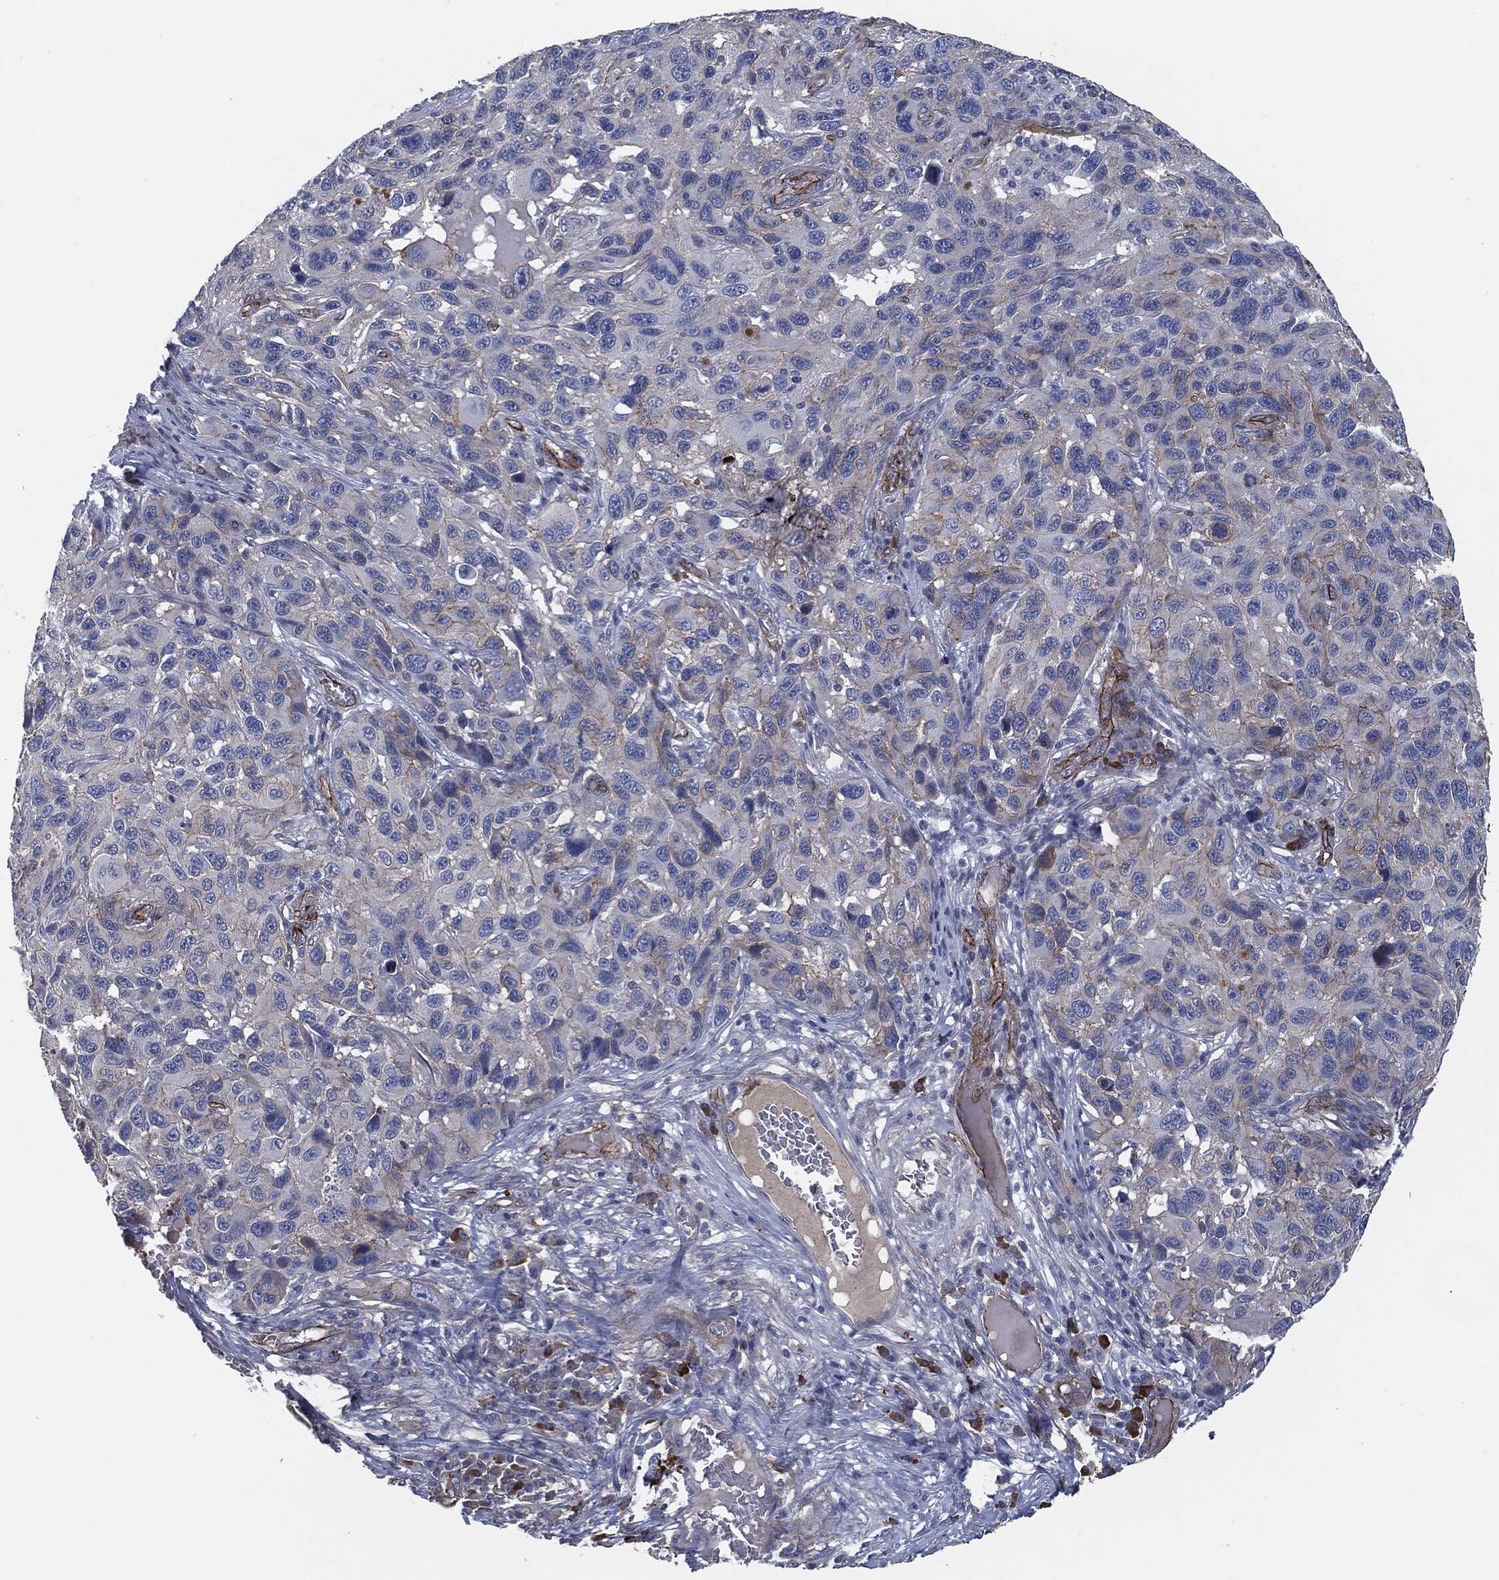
{"staining": {"intensity": "negative", "quantity": "none", "location": "none"}, "tissue": "melanoma", "cell_type": "Tumor cells", "image_type": "cancer", "snomed": [{"axis": "morphology", "description": "Malignant melanoma, NOS"}, {"axis": "topography", "description": "Skin"}], "caption": "The IHC histopathology image has no significant positivity in tumor cells of melanoma tissue.", "gene": "SVIL", "patient": {"sex": "male", "age": 53}}